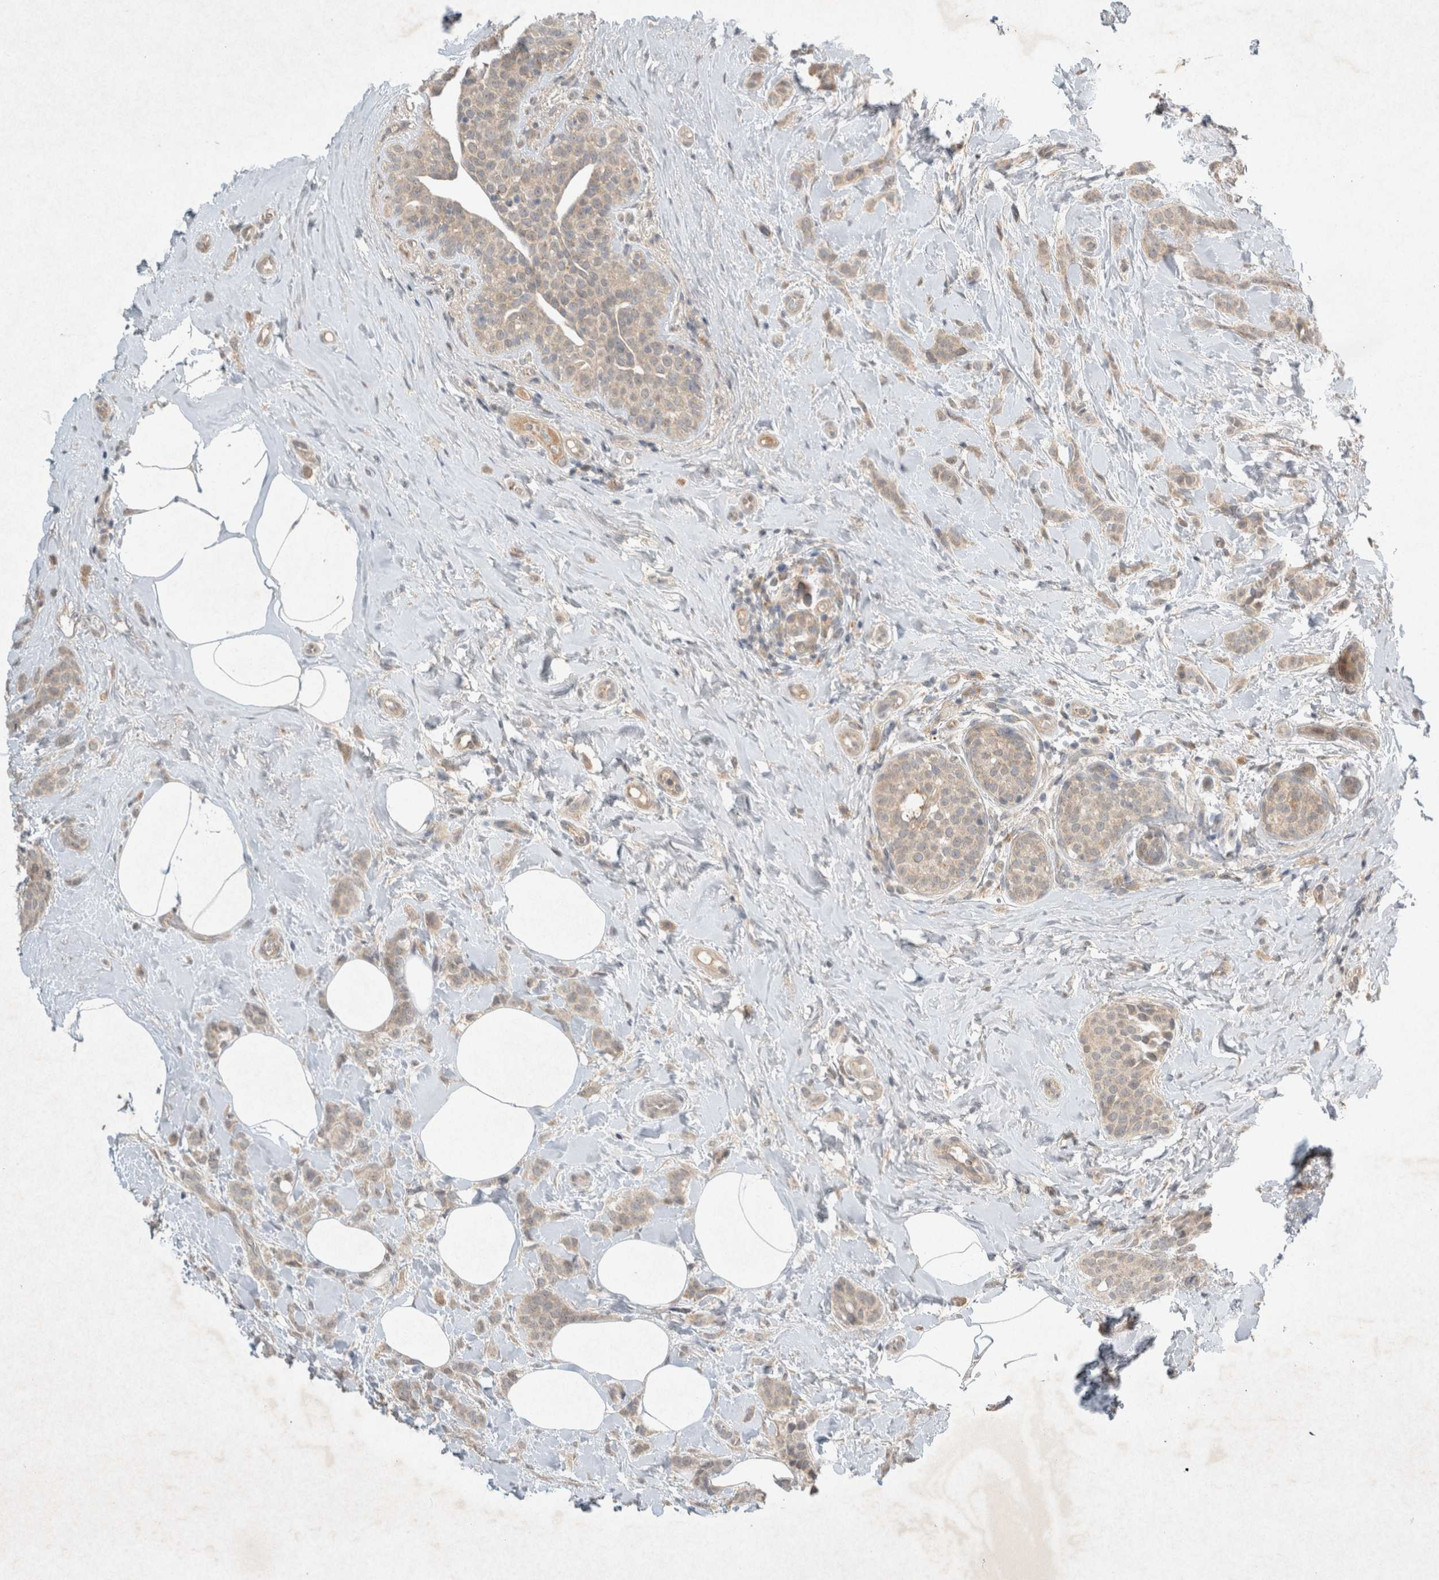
{"staining": {"intensity": "weak", "quantity": ">75%", "location": "cytoplasmic/membranous"}, "tissue": "breast cancer", "cell_type": "Tumor cells", "image_type": "cancer", "snomed": [{"axis": "morphology", "description": "Lobular carcinoma, in situ"}, {"axis": "morphology", "description": "Lobular carcinoma"}, {"axis": "topography", "description": "Breast"}], "caption": "Protein staining demonstrates weak cytoplasmic/membranous positivity in approximately >75% of tumor cells in breast cancer.", "gene": "LOXL2", "patient": {"sex": "female", "age": 41}}